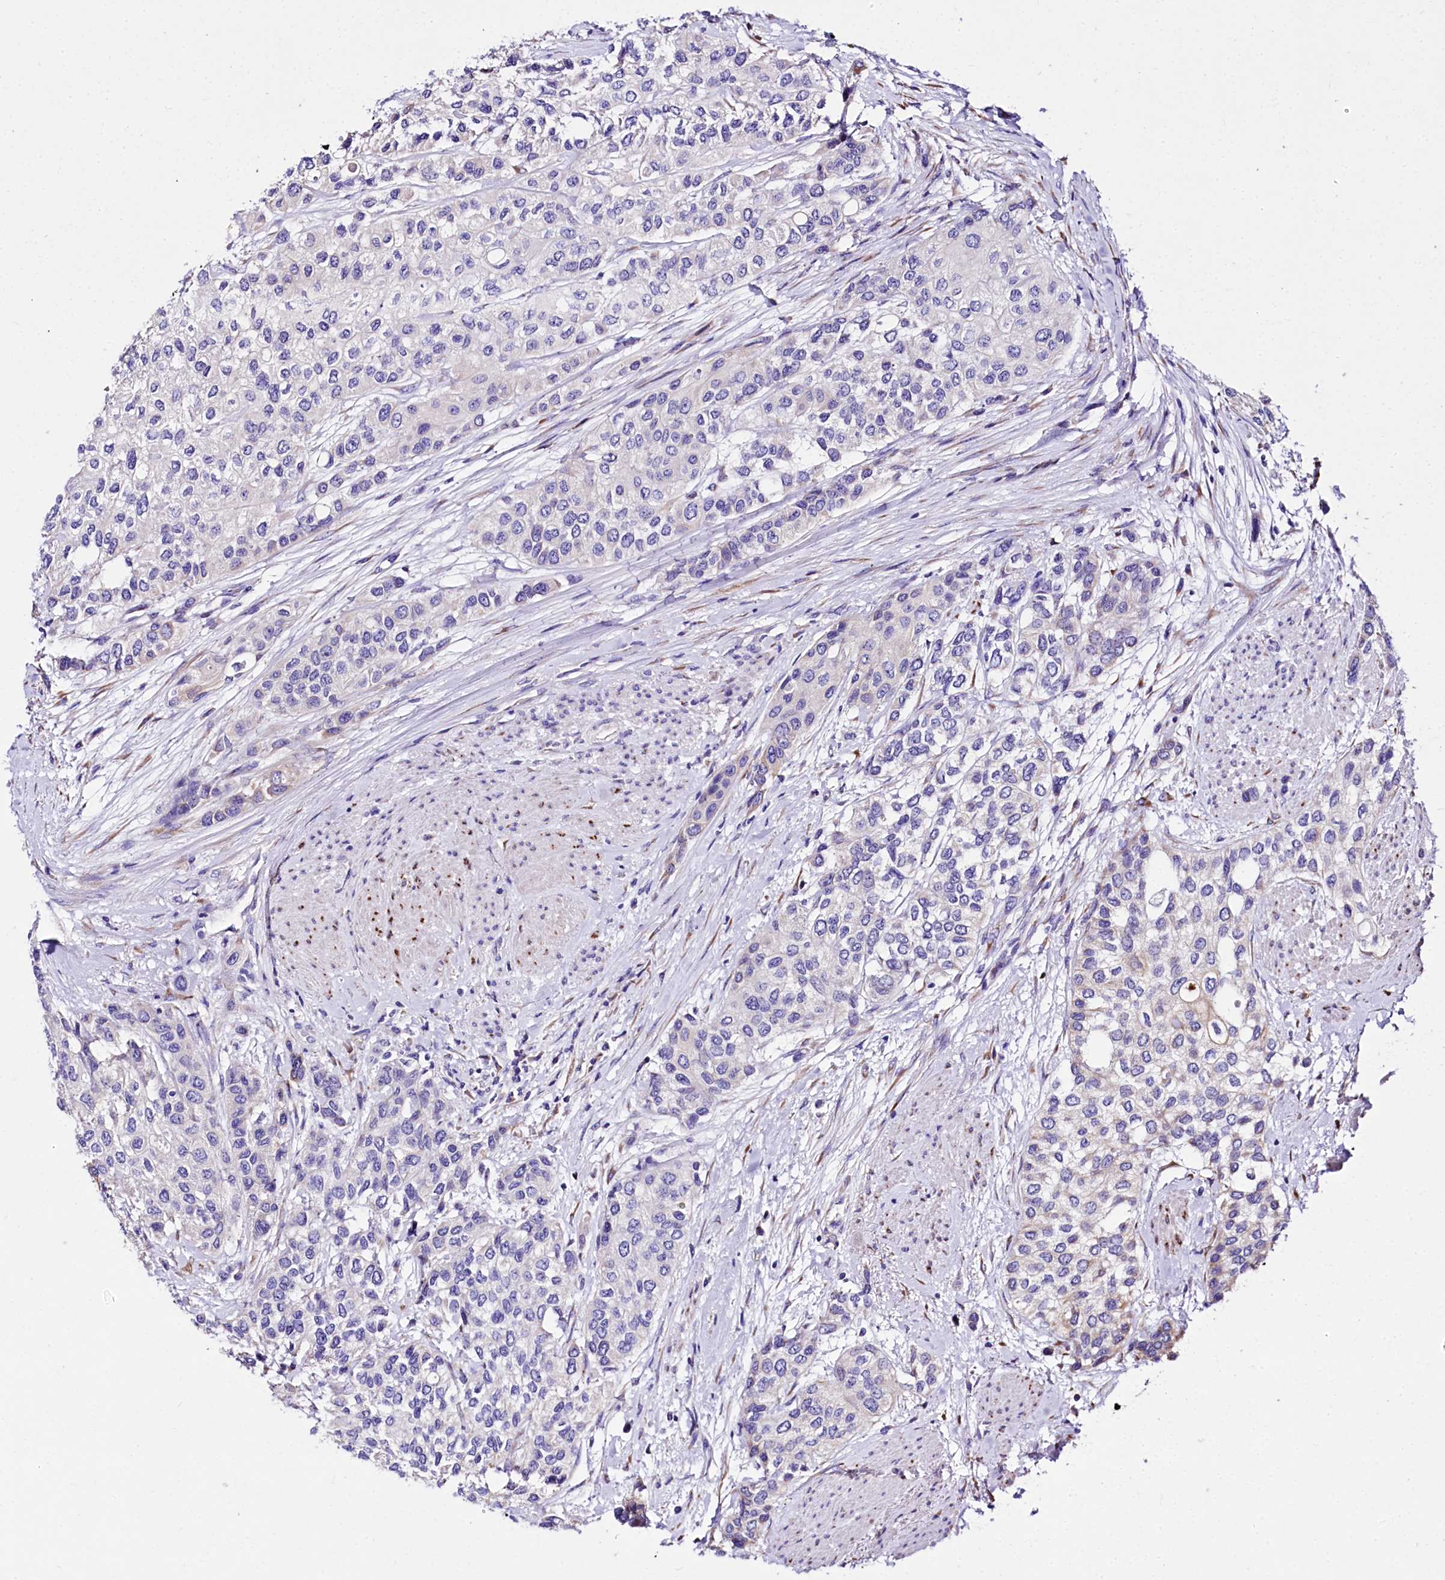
{"staining": {"intensity": "negative", "quantity": "none", "location": "none"}, "tissue": "urothelial cancer", "cell_type": "Tumor cells", "image_type": "cancer", "snomed": [{"axis": "morphology", "description": "Normal tissue, NOS"}, {"axis": "morphology", "description": "Urothelial carcinoma, High grade"}, {"axis": "topography", "description": "Vascular tissue"}, {"axis": "topography", "description": "Urinary bladder"}], "caption": "The photomicrograph reveals no staining of tumor cells in high-grade urothelial carcinoma.", "gene": "A2ML1", "patient": {"sex": "female", "age": 56}}